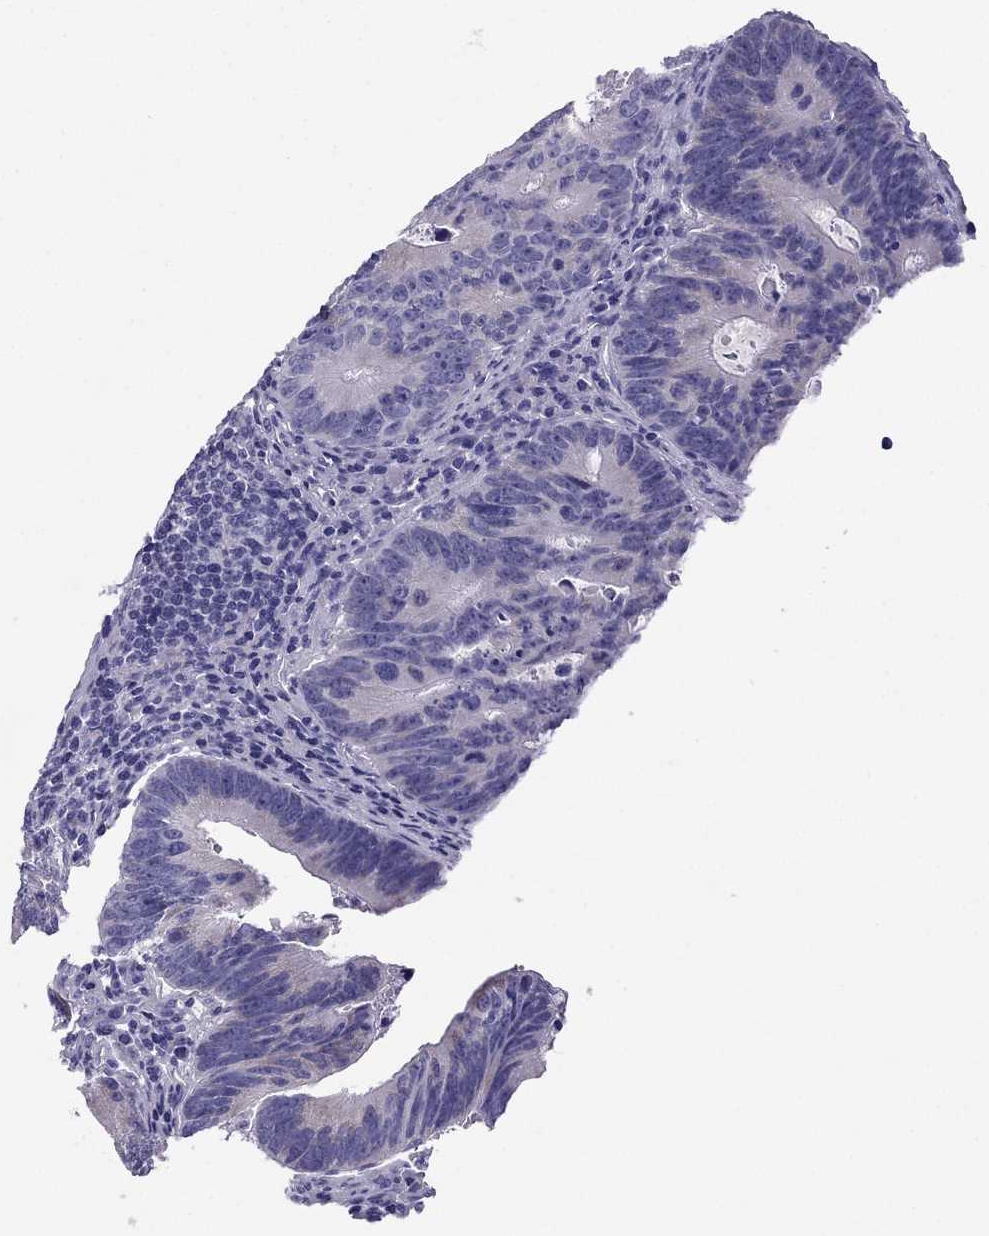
{"staining": {"intensity": "negative", "quantity": "none", "location": "none"}, "tissue": "colorectal cancer", "cell_type": "Tumor cells", "image_type": "cancer", "snomed": [{"axis": "morphology", "description": "Adenocarcinoma, NOS"}, {"axis": "topography", "description": "Colon"}], "caption": "Colorectal cancer (adenocarcinoma) stained for a protein using immunohistochemistry (IHC) reveals no positivity tumor cells.", "gene": "MAEL", "patient": {"sex": "female", "age": 87}}